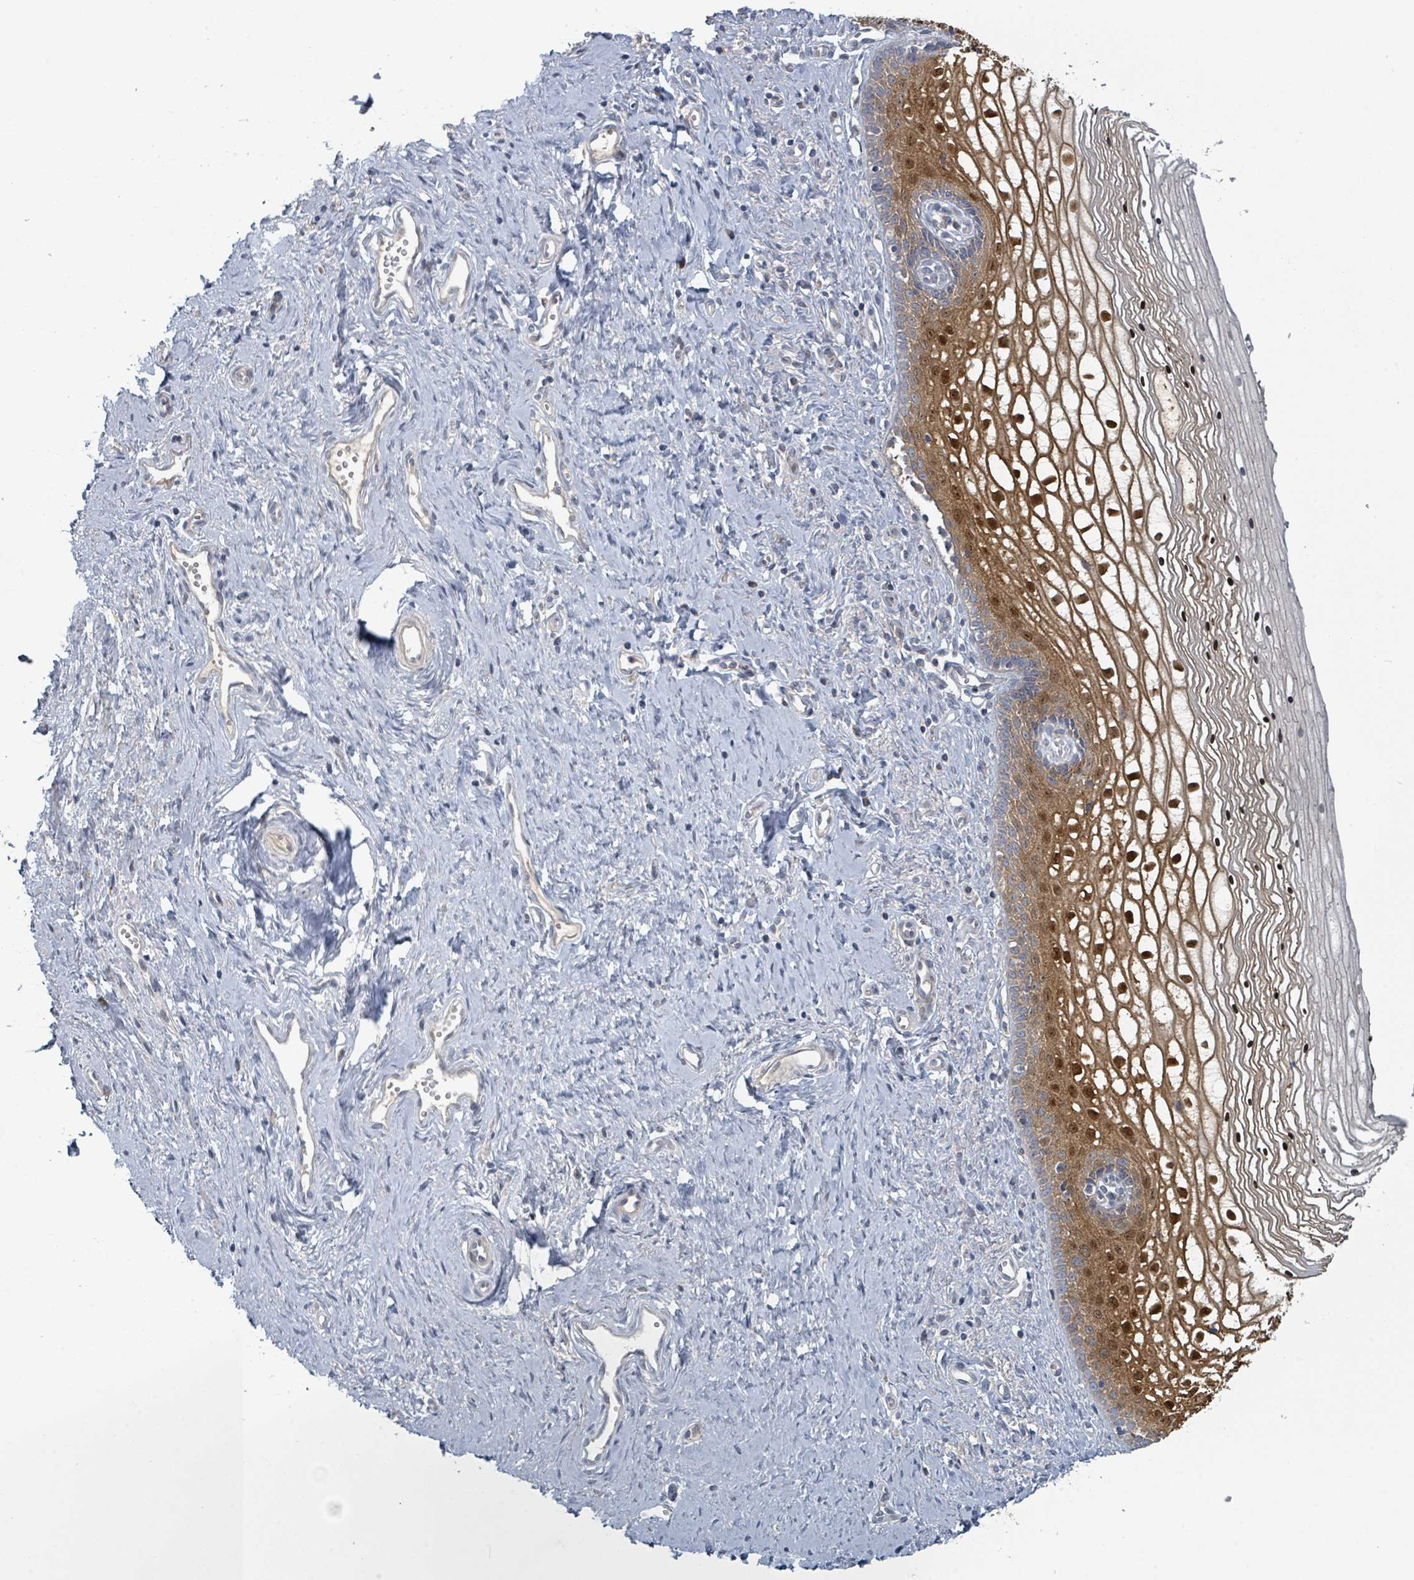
{"staining": {"intensity": "moderate", "quantity": ">75%", "location": "cytoplasmic/membranous,nuclear"}, "tissue": "vagina", "cell_type": "Squamous epithelial cells", "image_type": "normal", "snomed": [{"axis": "morphology", "description": "Normal tissue, NOS"}, {"axis": "topography", "description": "Vagina"}], "caption": "An immunohistochemistry image of normal tissue is shown. Protein staining in brown shows moderate cytoplasmic/membranous,nuclear positivity in vagina within squamous epithelial cells.", "gene": "COL5A3", "patient": {"sex": "female", "age": 59}}